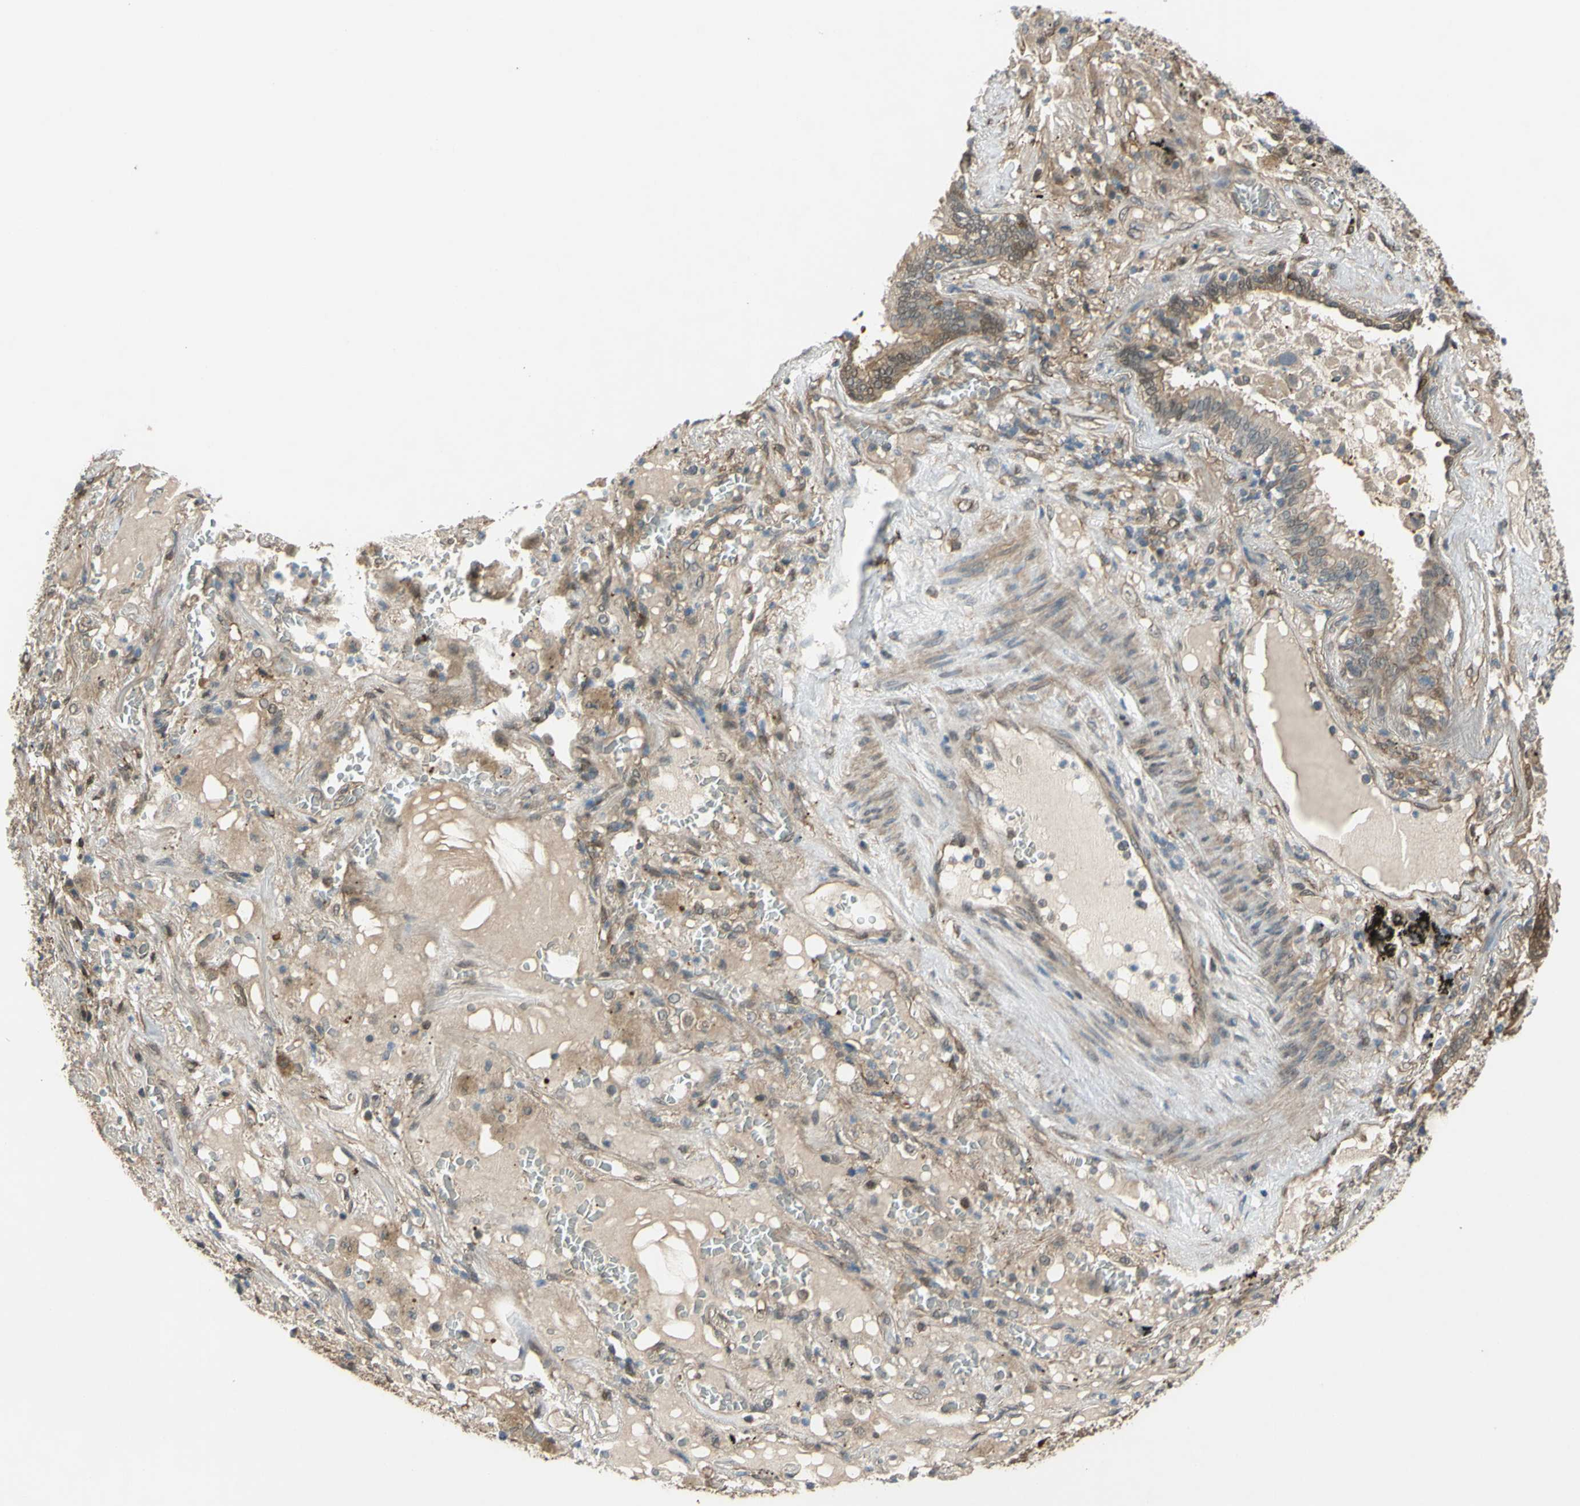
{"staining": {"intensity": "weak", "quantity": ">75%", "location": "cytoplasmic/membranous"}, "tissue": "lung cancer", "cell_type": "Tumor cells", "image_type": "cancer", "snomed": [{"axis": "morphology", "description": "Squamous cell carcinoma, NOS"}, {"axis": "topography", "description": "Lung"}], "caption": "Protein expression analysis of lung cancer (squamous cell carcinoma) shows weak cytoplasmic/membranous staining in about >75% of tumor cells.", "gene": "YWHAQ", "patient": {"sex": "male", "age": 57}}